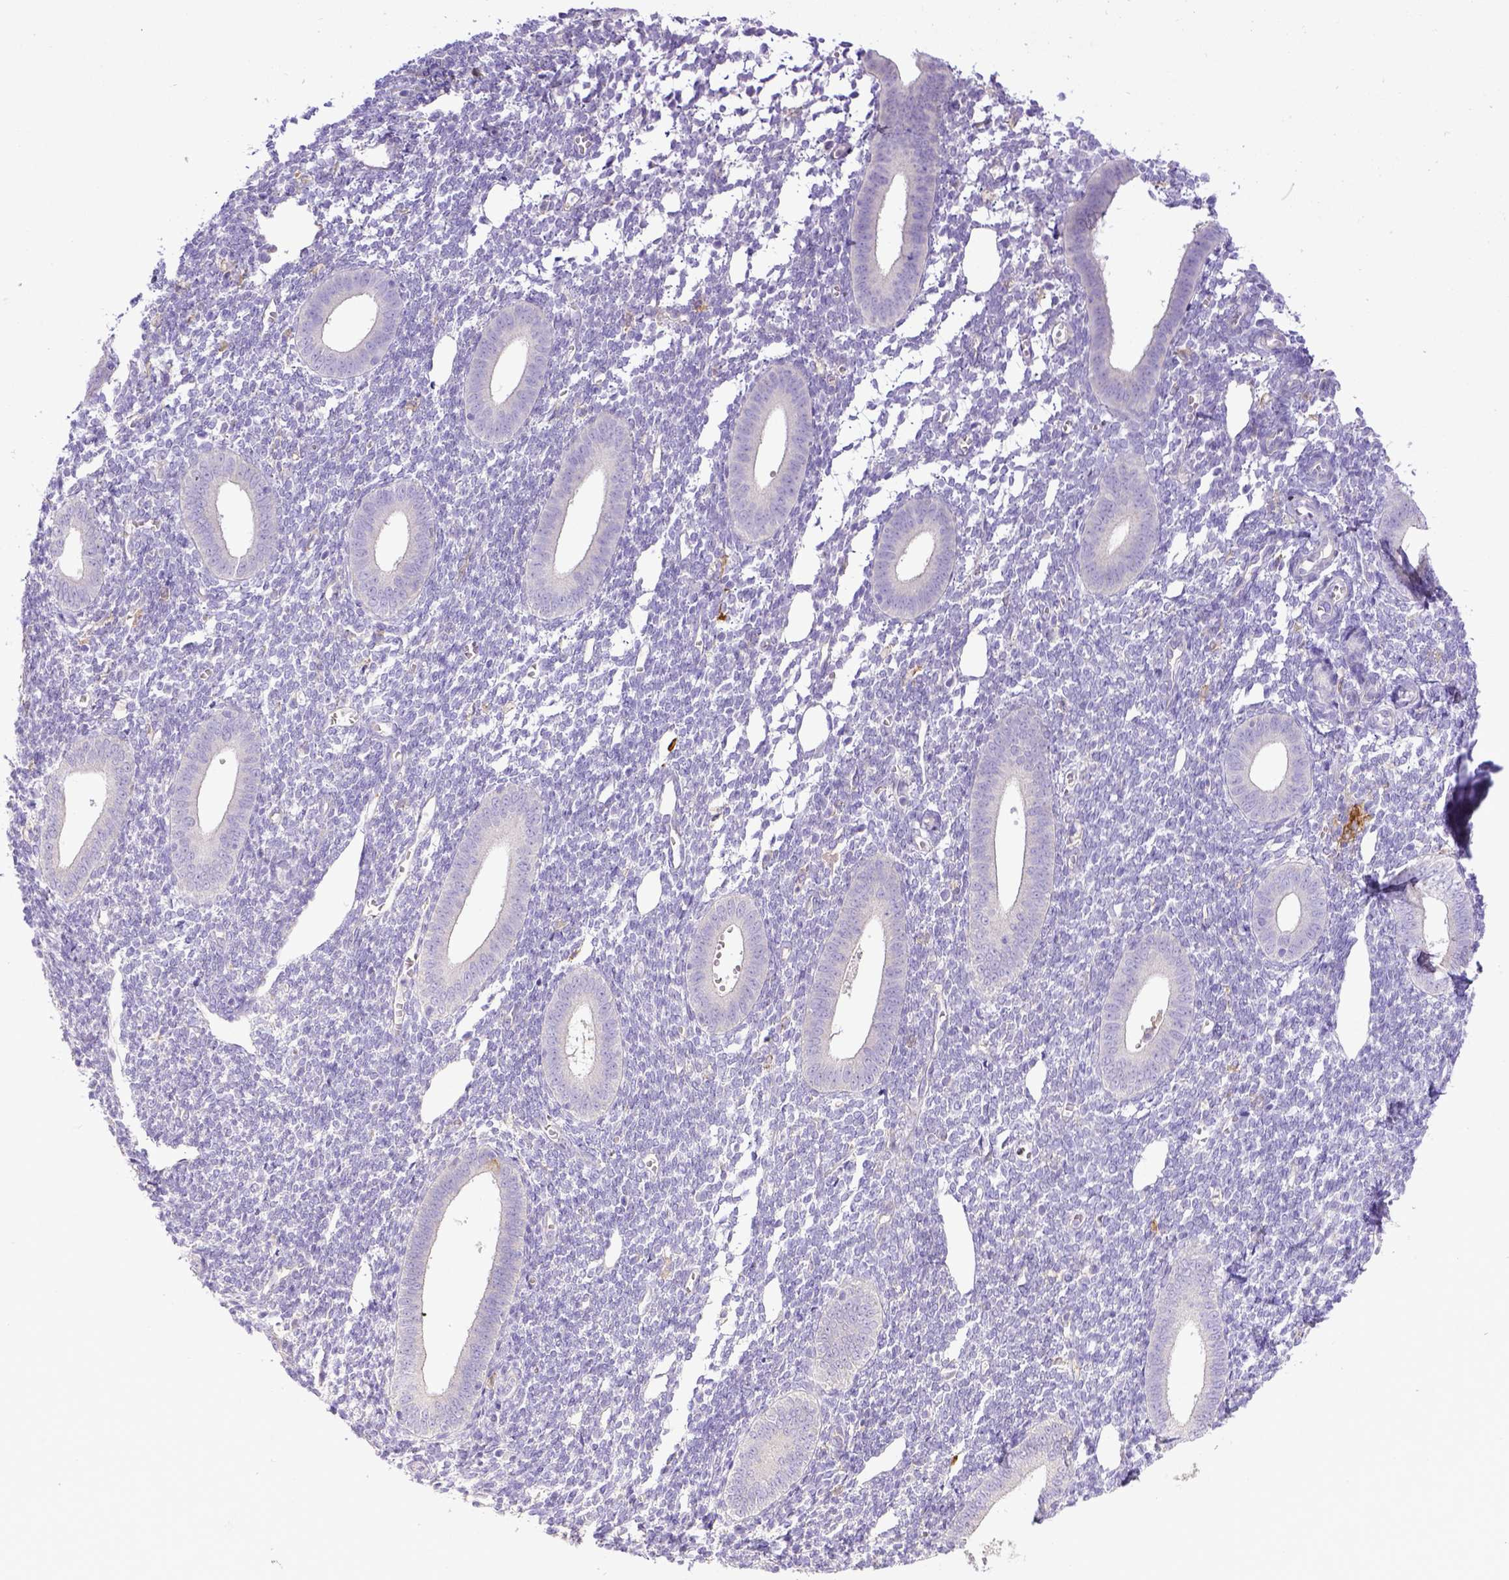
{"staining": {"intensity": "negative", "quantity": "none", "location": "none"}, "tissue": "endometrium", "cell_type": "Cells in endometrial stroma", "image_type": "normal", "snomed": [{"axis": "morphology", "description": "Normal tissue, NOS"}, {"axis": "topography", "description": "Endometrium"}], "caption": "A photomicrograph of endometrium stained for a protein reveals no brown staining in cells in endometrial stroma. The staining is performed using DAB (3,3'-diaminobenzidine) brown chromogen with nuclei counter-stained in using hematoxylin.", "gene": "CD40", "patient": {"sex": "female", "age": 25}}